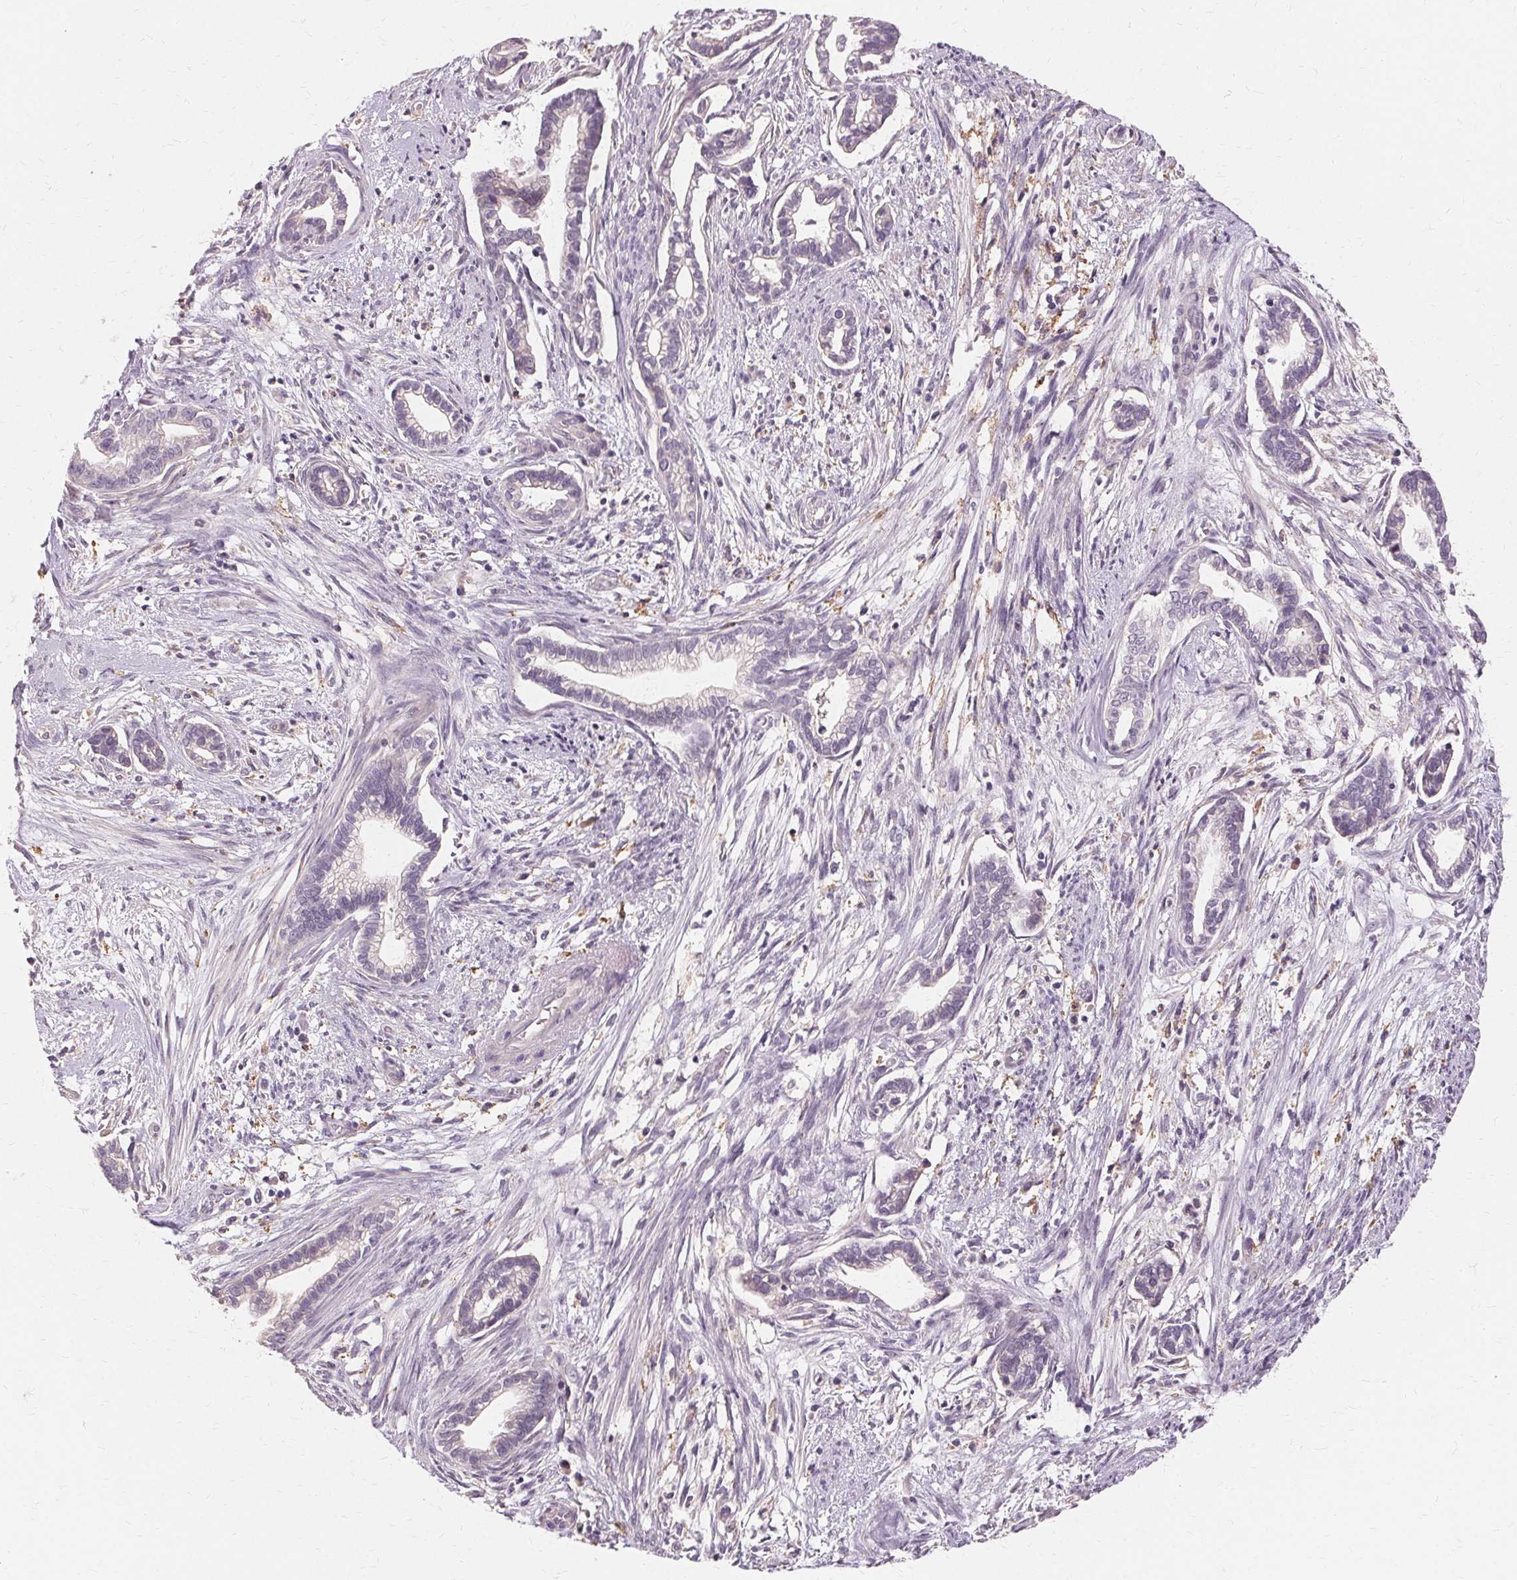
{"staining": {"intensity": "negative", "quantity": "none", "location": "none"}, "tissue": "cervical cancer", "cell_type": "Tumor cells", "image_type": "cancer", "snomed": [{"axis": "morphology", "description": "Adenocarcinoma, NOS"}, {"axis": "topography", "description": "Cervix"}], "caption": "Immunohistochemistry (IHC) image of human cervical cancer (adenocarcinoma) stained for a protein (brown), which reveals no expression in tumor cells.", "gene": "IFNGR1", "patient": {"sex": "female", "age": 62}}